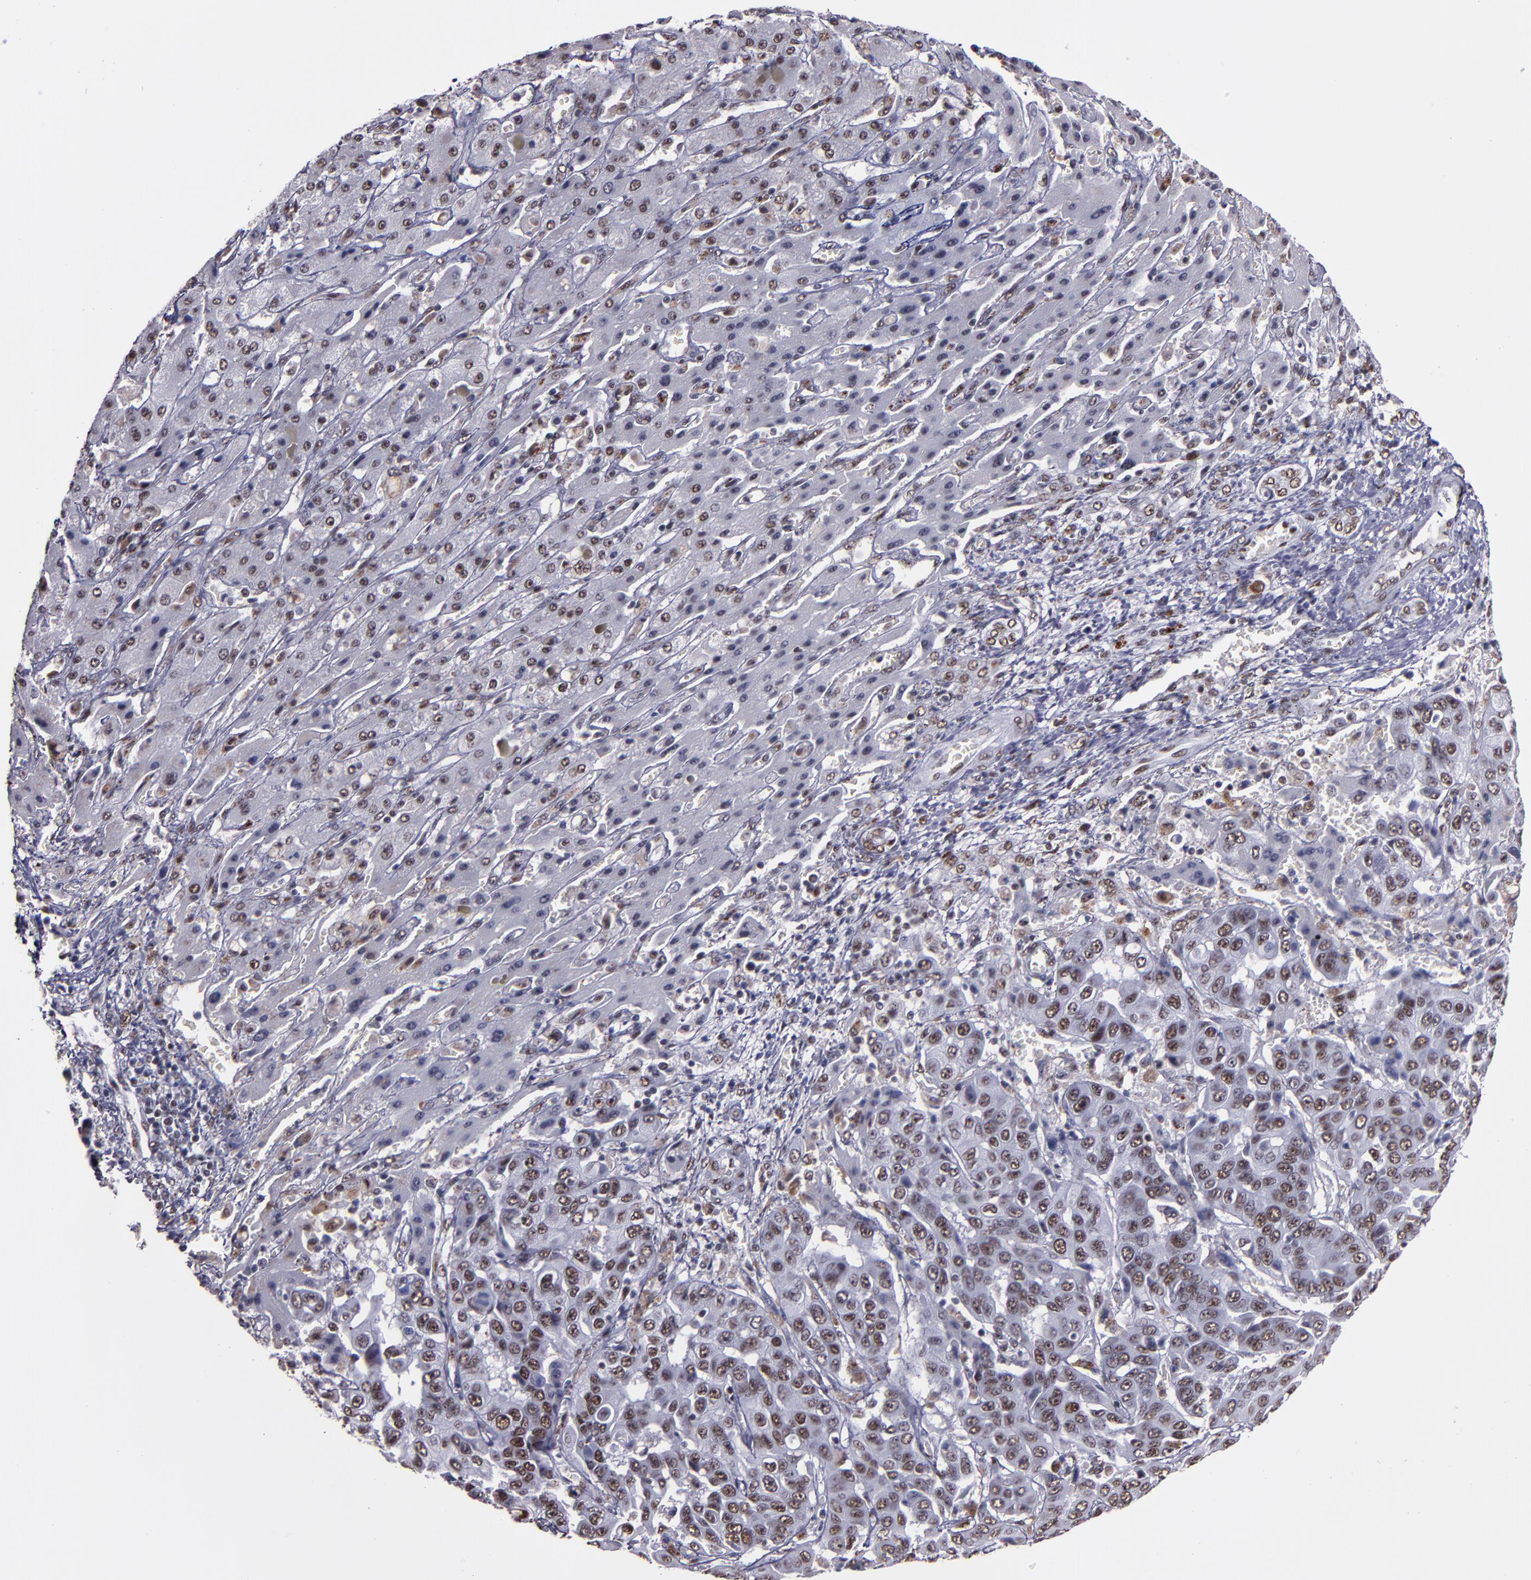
{"staining": {"intensity": "moderate", "quantity": "<25%", "location": "nuclear"}, "tissue": "liver cancer", "cell_type": "Tumor cells", "image_type": "cancer", "snomed": [{"axis": "morphology", "description": "Cholangiocarcinoma"}, {"axis": "topography", "description": "Liver"}], "caption": "Brown immunohistochemical staining in liver cancer demonstrates moderate nuclear expression in approximately <25% of tumor cells. The staining was performed using DAB to visualize the protein expression in brown, while the nuclei were stained in blue with hematoxylin (Magnification: 20x).", "gene": "PPP4R3A", "patient": {"sex": "female", "age": 52}}